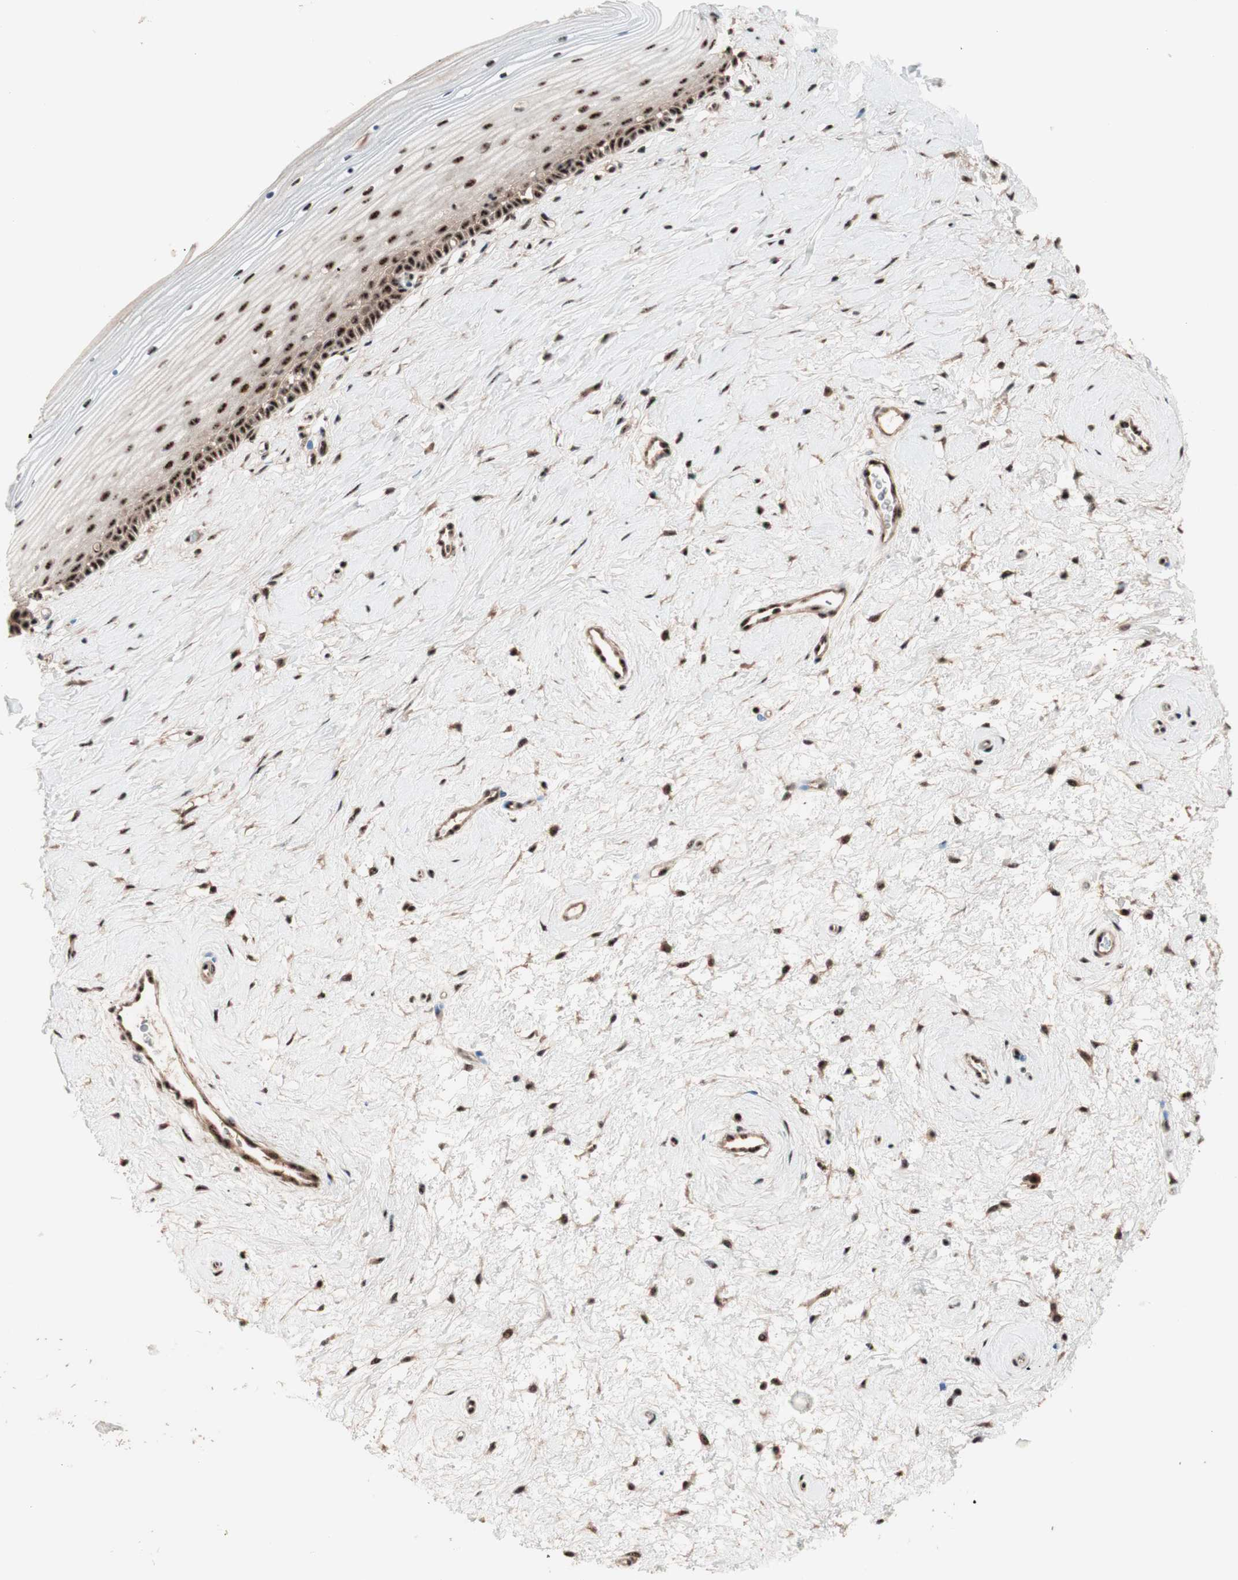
{"staining": {"intensity": "strong", "quantity": ">75%", "location": "nuclear"}, "tissue": "cervix", "cell_type": "Glandular cells", "image_type": "normal", "snomed": [{"axis": "morphology", "description": "Normal tissue, NOS"}, {"axis": "topography", "description": "Cervix"}], "caption": "Immunohistochemistry (DAB (3,3'-diaminobenzidine)) staining of unremarkable cervix displays strong nuclear protein positivity in about >75% of glandular cells.", "gene": "NR5A2", "patient": {"sex": "female", "age": 39}}